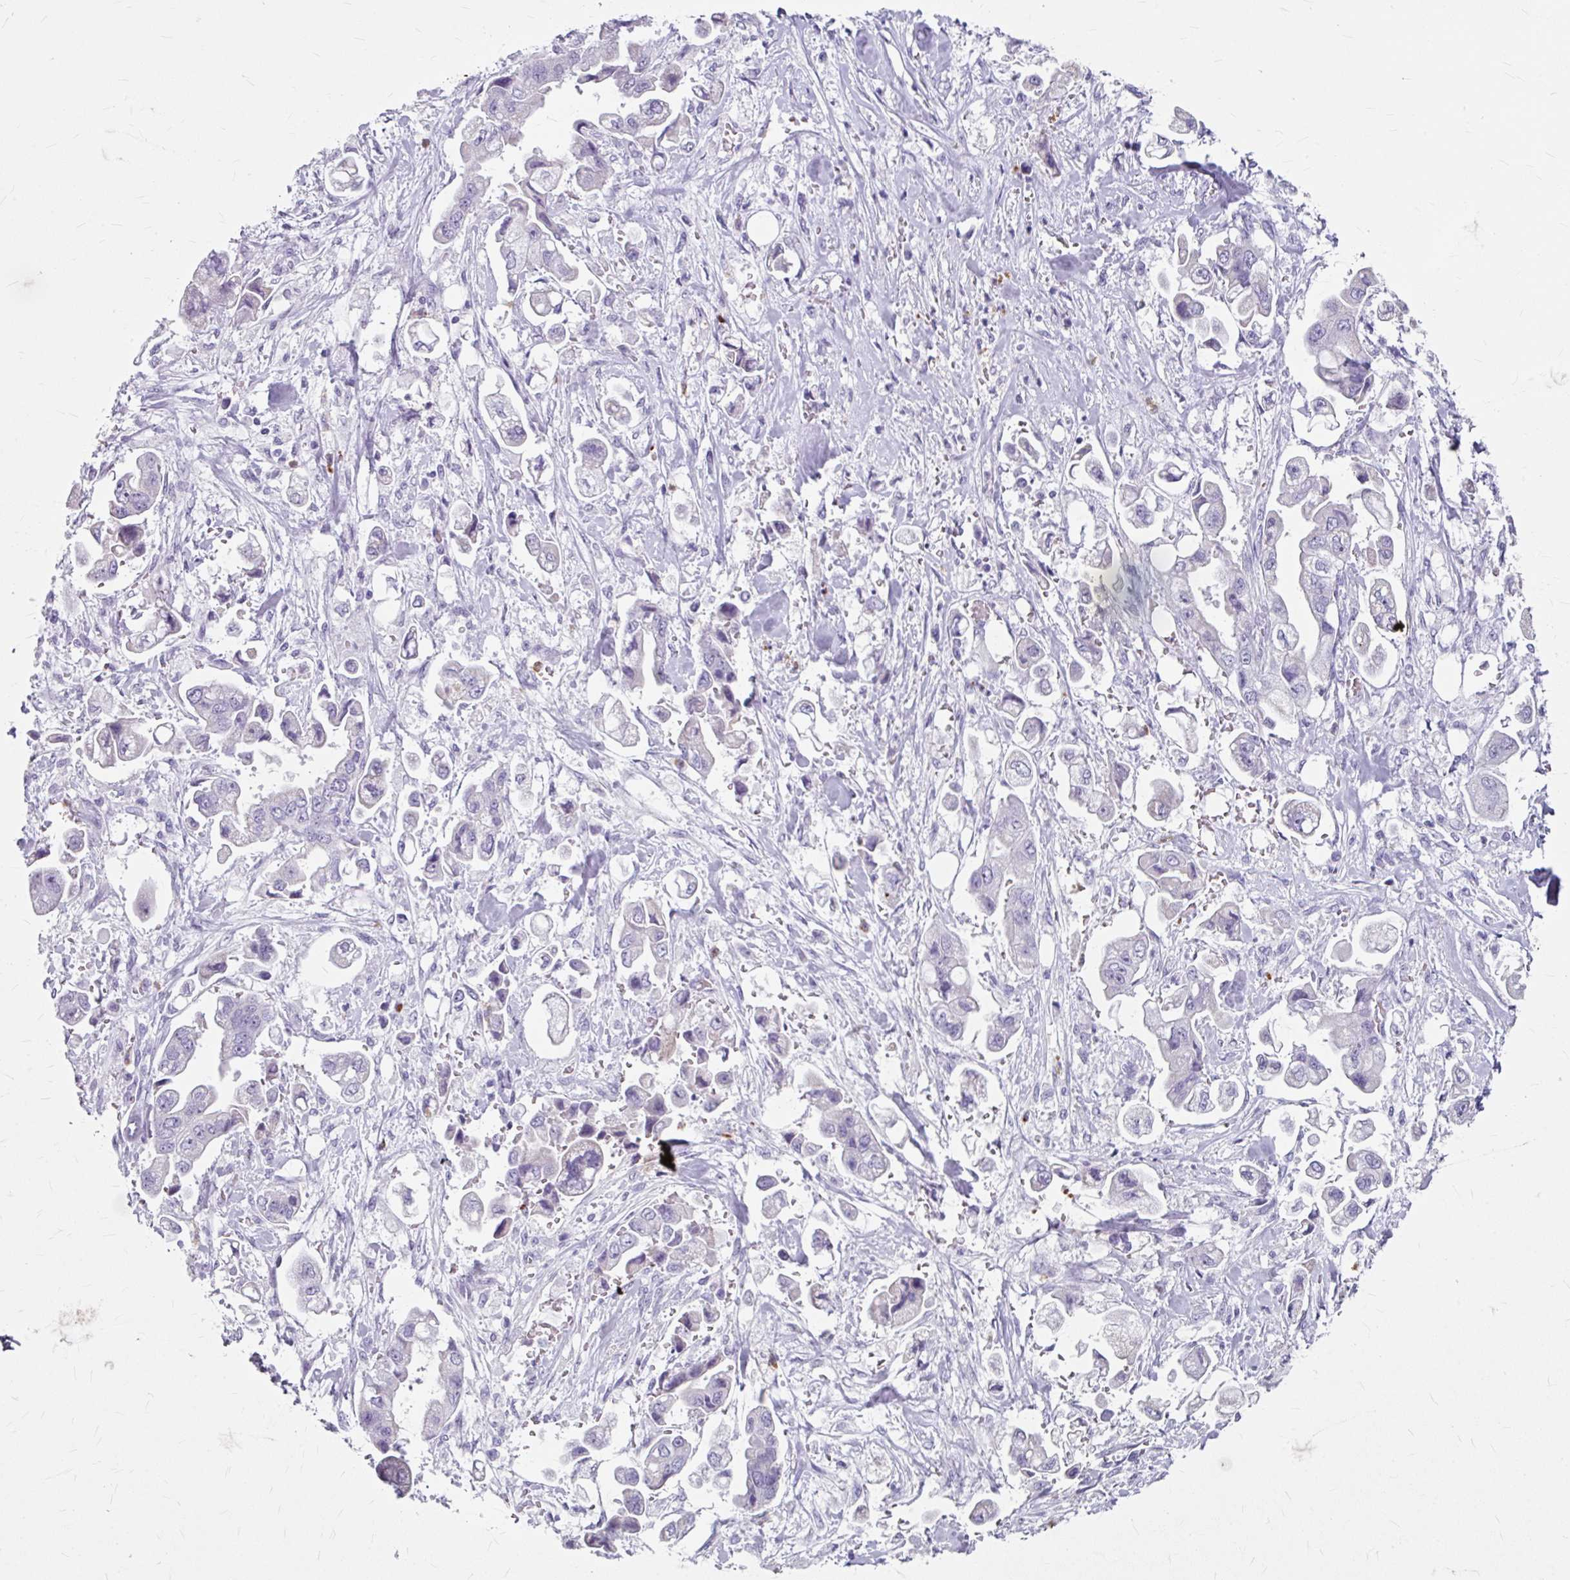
{"staining": {"intensity": "negative", "quantity": "none", "location": "none"}, "tissue": "stomach cancer", "cell_type": "Tumor cells", "image_type": "cancer", "snomed": [{"axis": "morphology", "description": "Adenocarcinoma, NOS"}, {"axis": "topography", "description": "Stomach"}], "caption": "High power microscopy micrograph of an immunohistochemistry (IHC) image of adenocarcinoma (stomach), revealing no significant positivity in tumor cells.", "gene": "ANKRD1", "patient": {"sex": "male", "age": 62}}